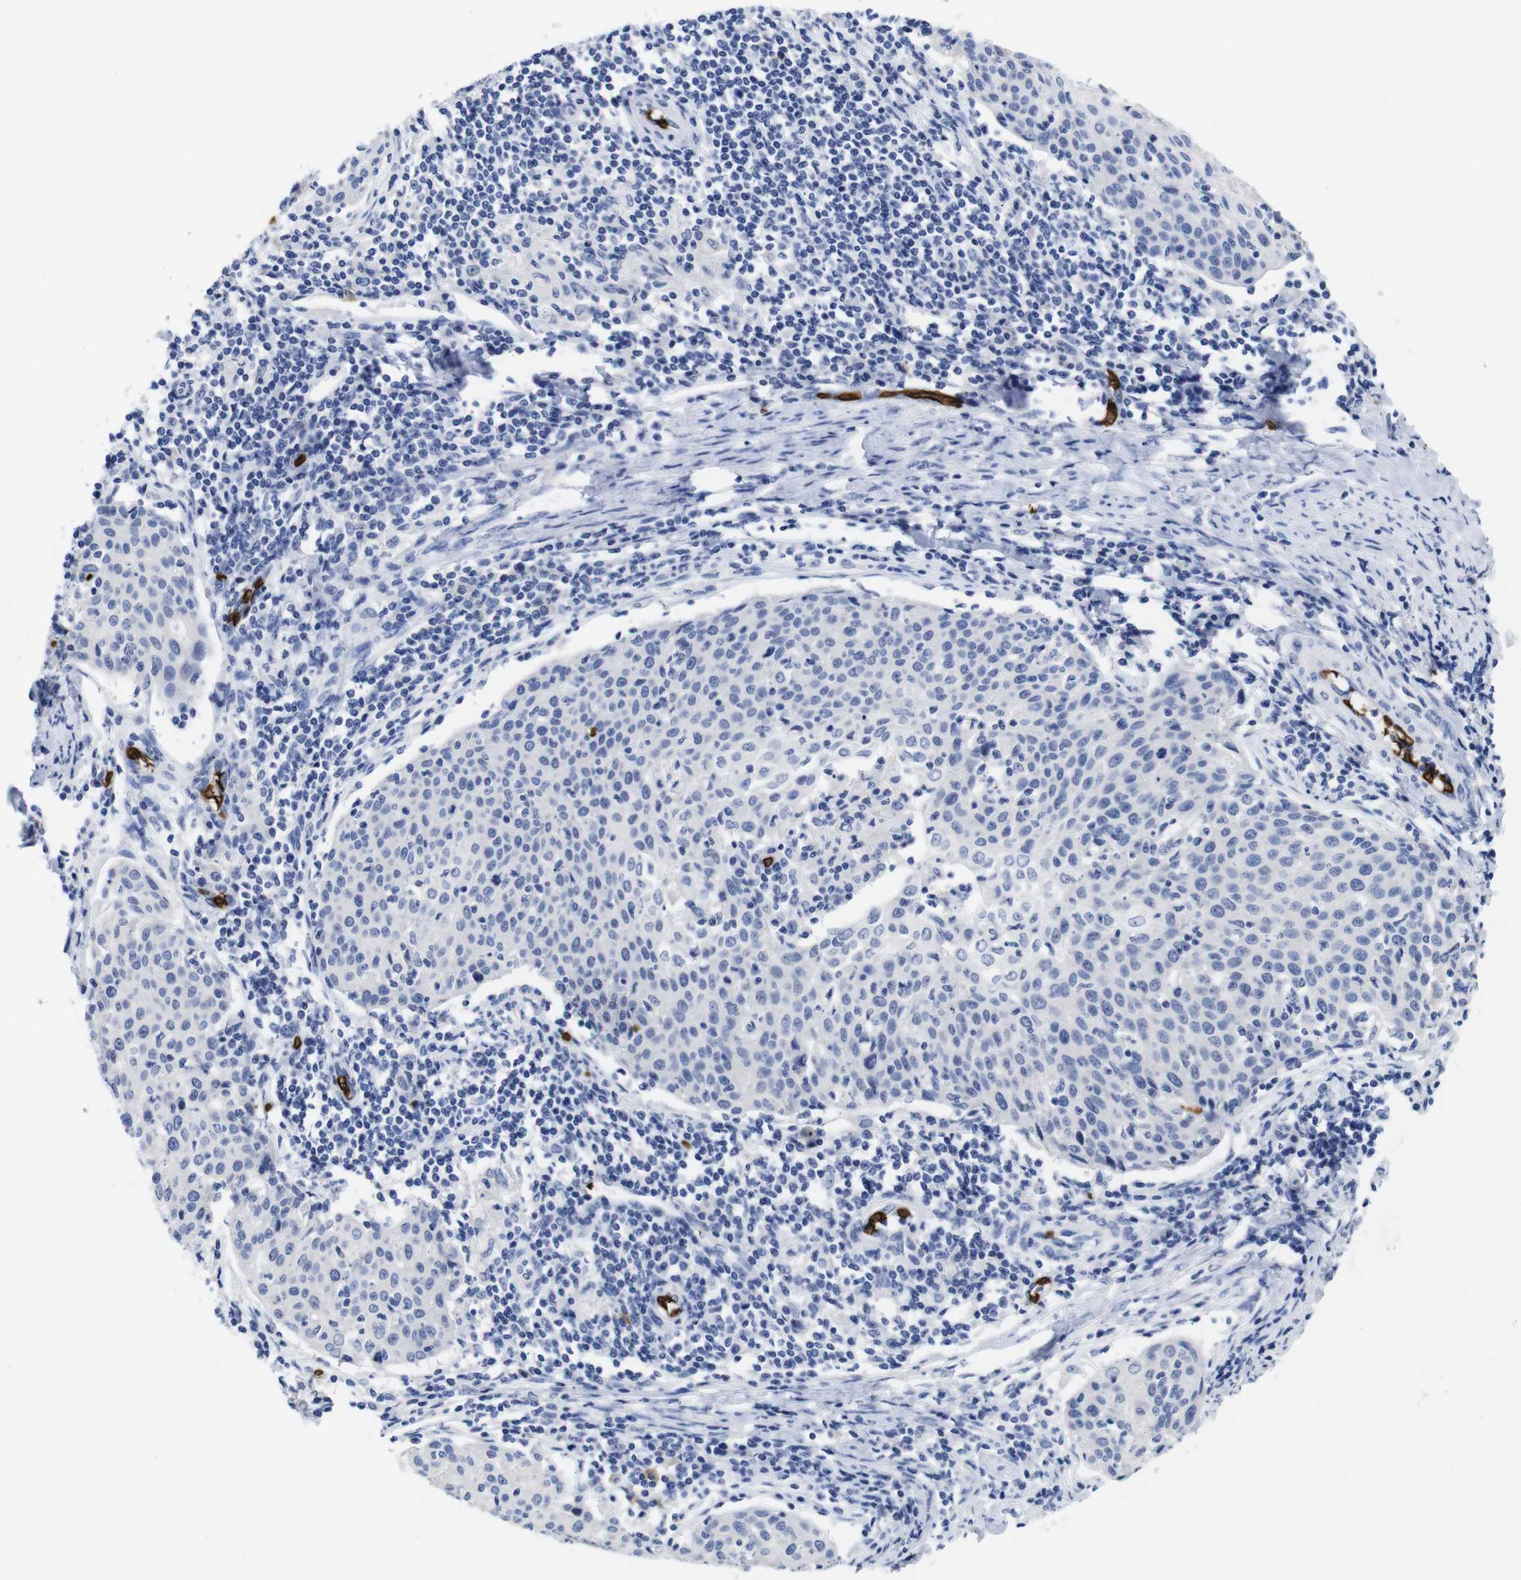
{"staining": {"intensity": "negative", "quantity": "none", "location": "none"}, "tissue": "cervical cancer", "cell_type": "Tumor cells", "image_type": "cancer", "snomed": [{"axis": "morphology", "description": "Squamous cell carcinoma, NOS"}, {"axis": "topography", "description": "Cervix"}], "caption": "Tumor cells are negative for protein expression in human squamous cell carcinoma (cervical).", "gene": "S1PR2", "patient": {"sex": "female", "age": 38}}